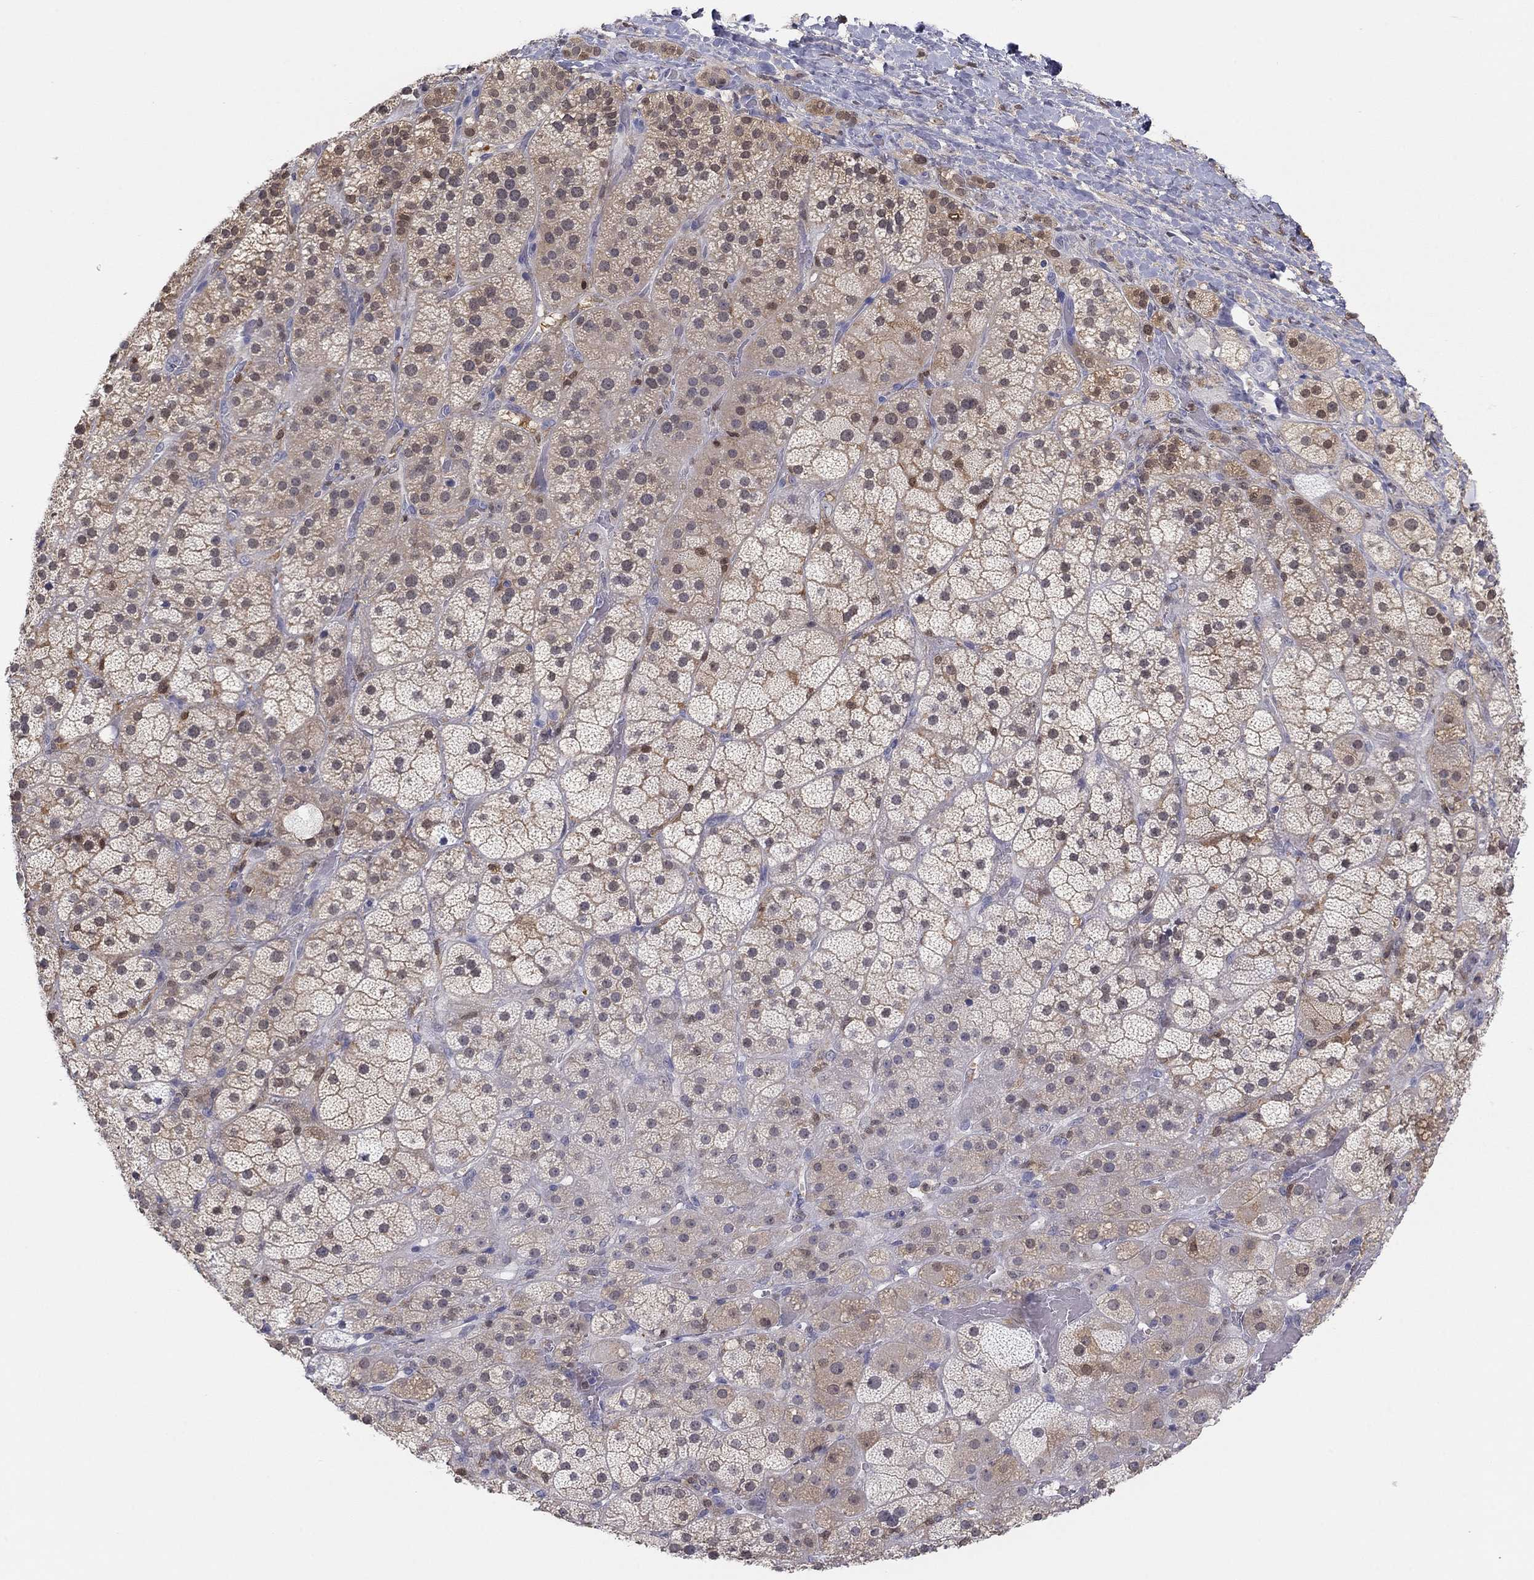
{"staining": {"intensity": "moderate", "quantity": "<25%", "location": "cytoplasmic/membranous"}, "tissue": "adrenal gland", "cell_type": "Glandular cells", "image_type": "normal", "snomed": [{"axis": "morphology", "description": "Normal tissue, NOS"}, {"axis": "topography", "description": "Adrenal gland"}], "caption": "IHC histopathology image of normal adrenal gland stained for a protein (brown), which shows low levels of moderate cytoplasmic/membranous positivity in approximately <25% of glandular cells.", "gene": "PDXK", "patient": {"sex": "male", "age": 57}}